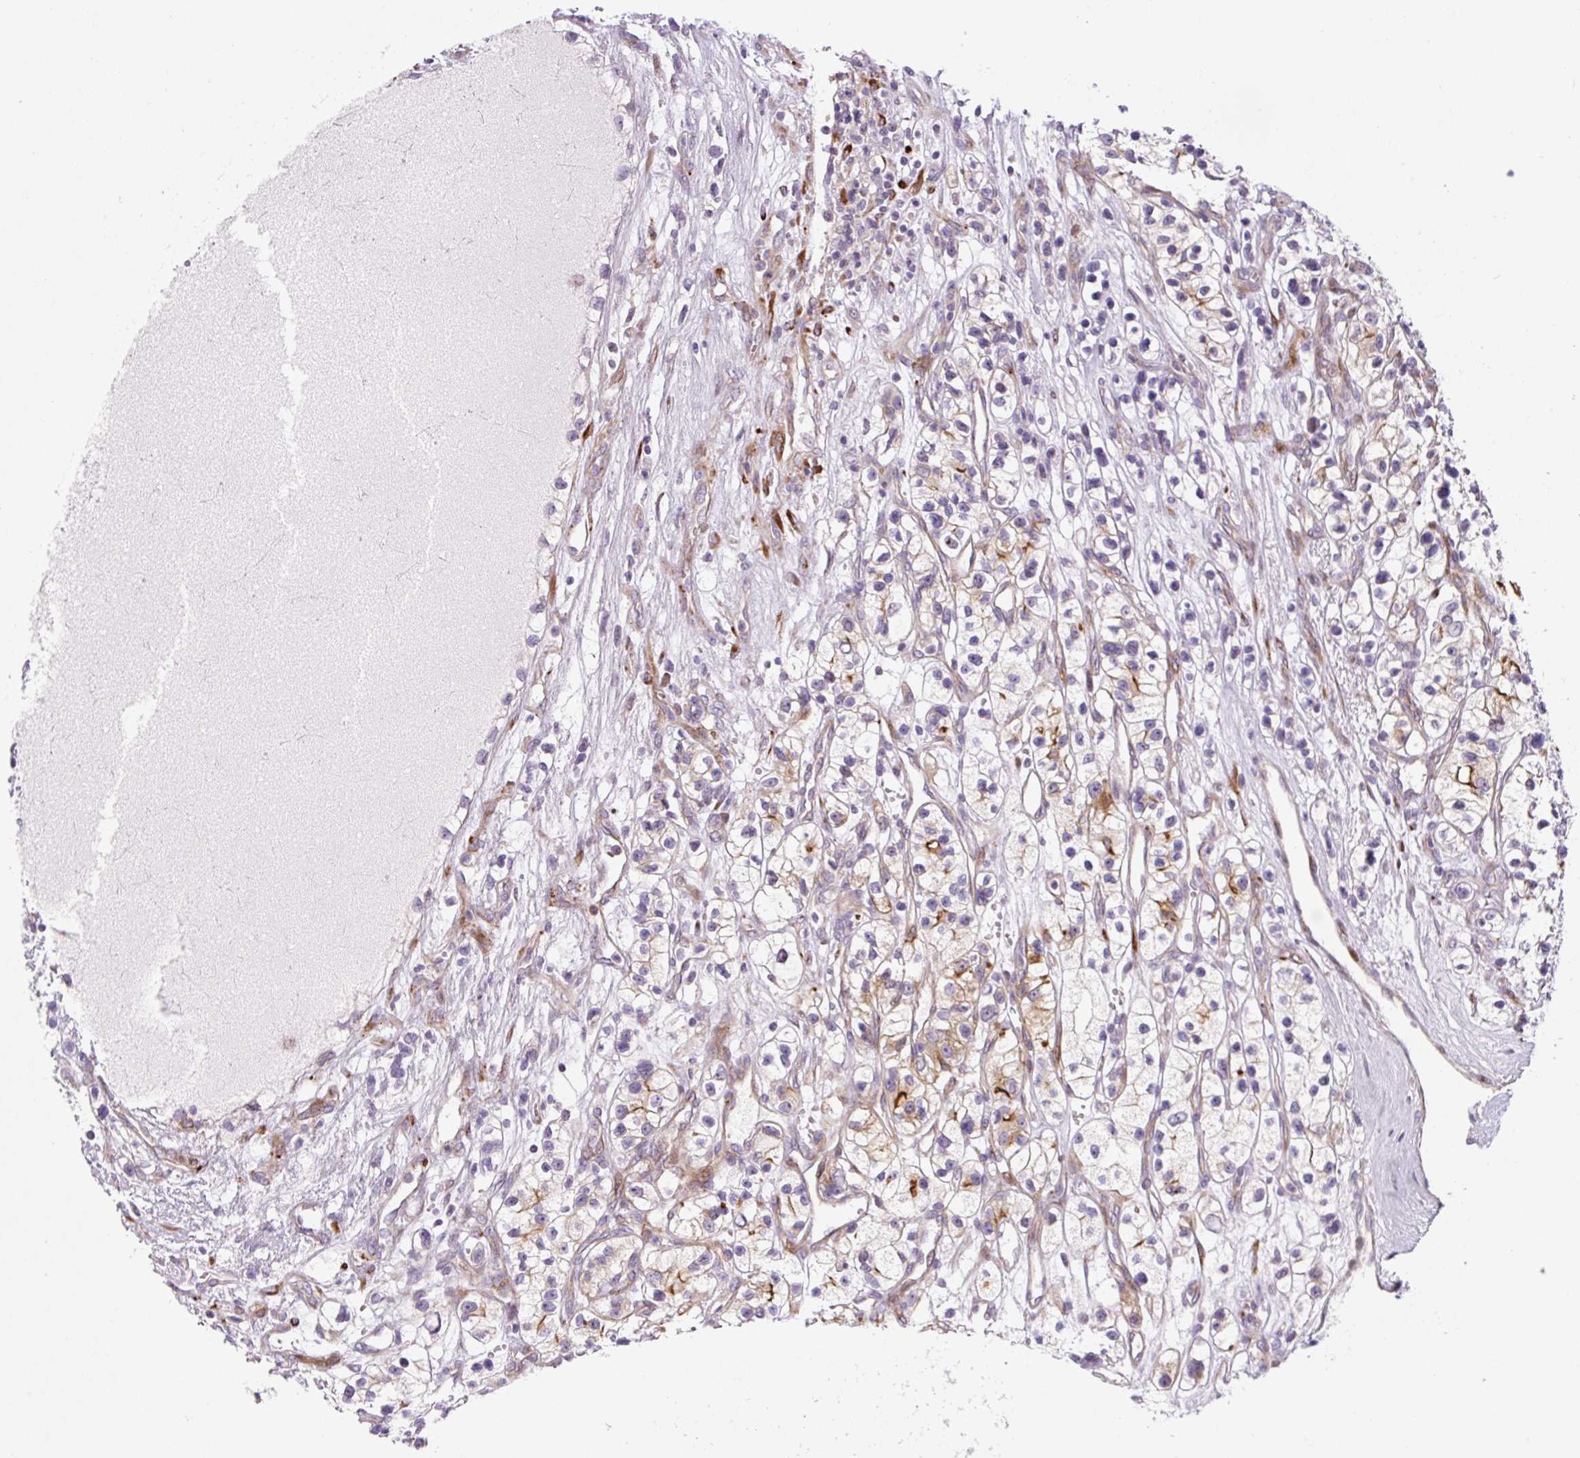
{"staining": {"intensity": "moderate", "quantity": "25%-75%", "location": "cytoplasmic/membranous"}, "tissue": "renal cancer", "cell_type": "Tumor cells", "image_type": "cancer", "snomed": [{"axis": "morphology", "description": "Adenocarcinoma, NOS"}, {"axis": "topography", "description": "Kidney"}], "caption": "An immunohistochemistry (IHC) histopathology image of tumor tissue is shown. Protein staining in brown labels moderate cytoplasmic/membranous positivity in renal cancer (adenocarcinoma) within tumor cells.", "gene": "DISP3", "patient": {"sex": "female", "age": 57}}